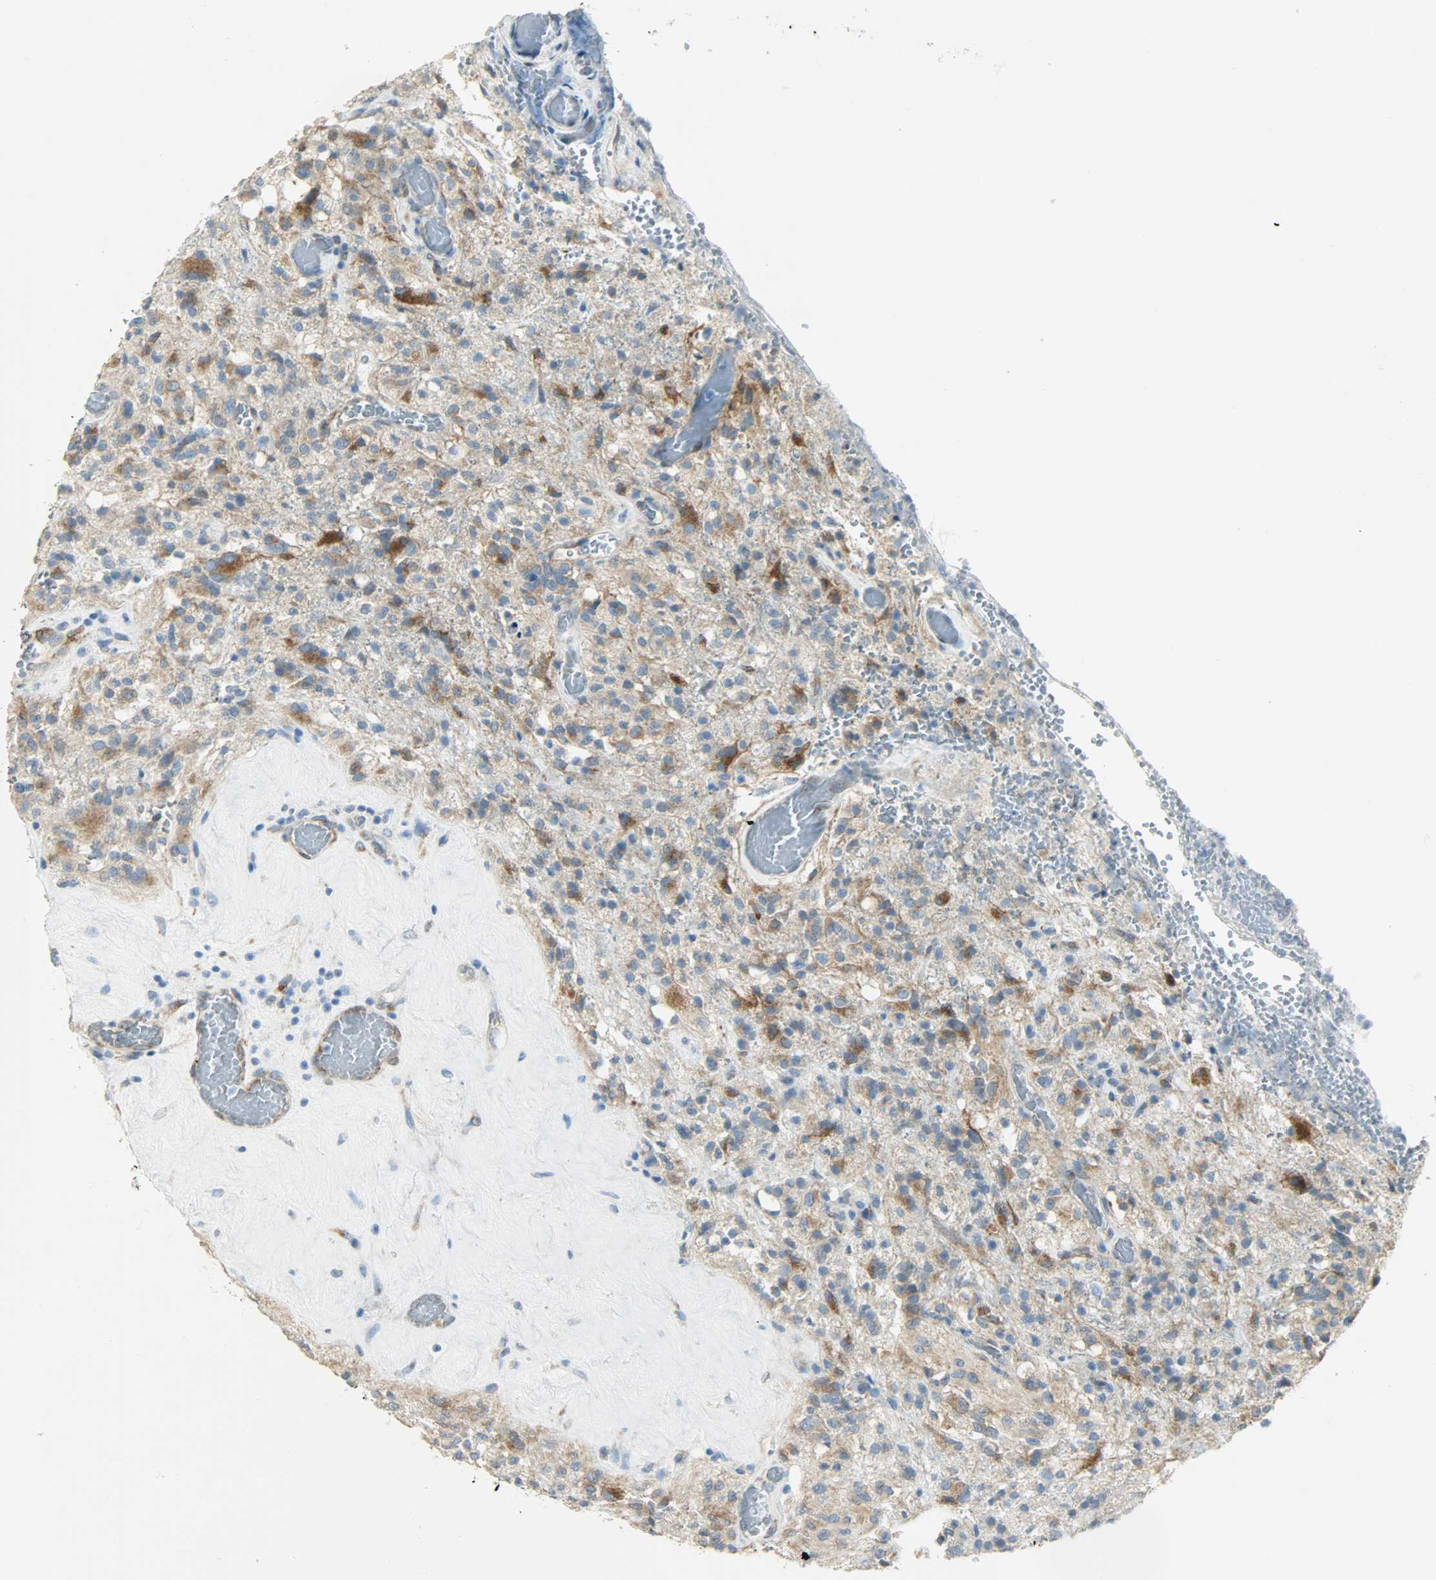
{"staining": {"intensity": "strong", "quantity": ">75%", "location": "cytoplasmic/membranous"}, "tissue": "glioma", "cell_type": "Tumor cells", "image_type": "cancer", "snomed": [{"axis": "morphology", "description": "Normal tissue, NOS"}, {"axis": "morphology", "description": "Glioma, malignant, High grade"}, {"axis": "topography", "description": "Cerebral cortex"}], "caption": "This micrograph demonstrates IHC staining of malignant high-grade glioma, with high strong cytoplasmic/membranous positivity in about >75% of tumor cells.", "gene": "PKD2", "patient": {"sex": "male", "age": 56}}